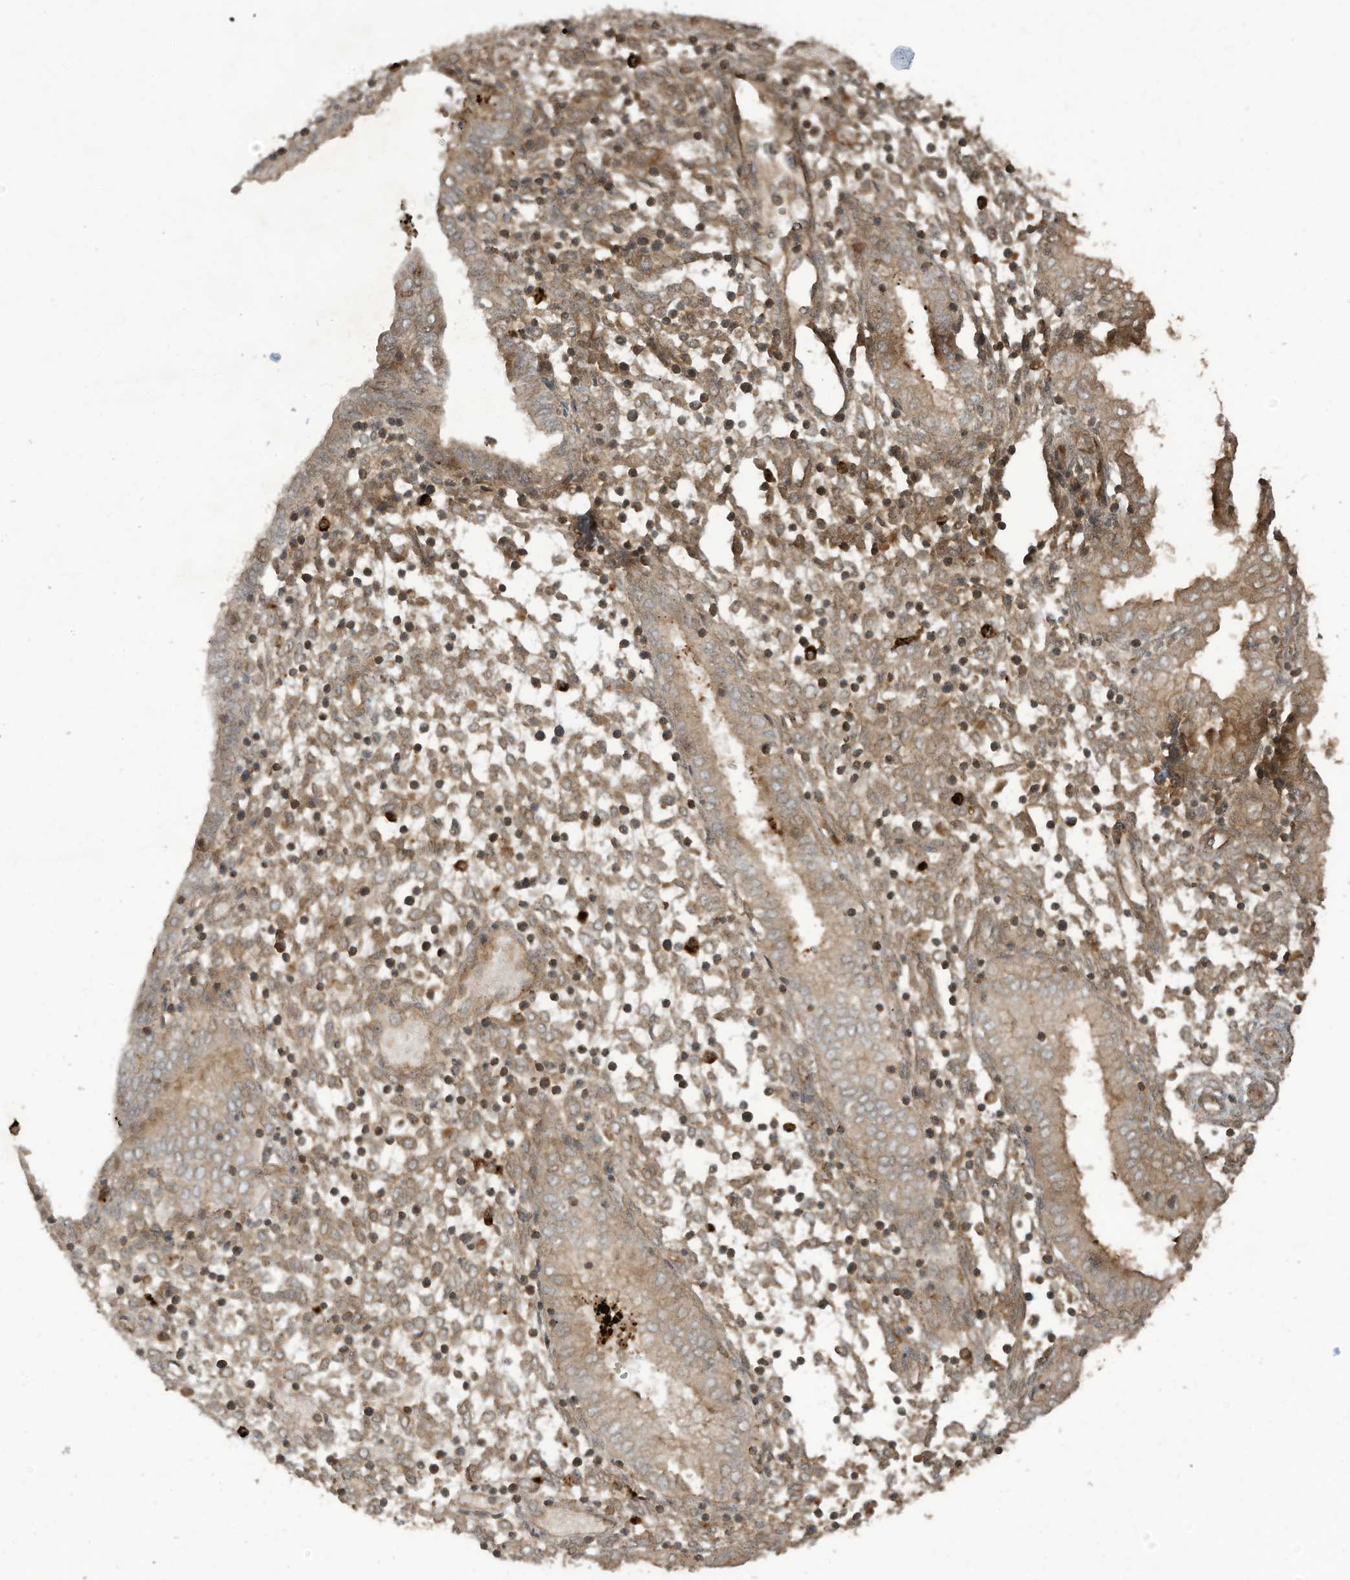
{"staining": {"intensity": "moderate", "quantity": ">75%", "location": "cytoplasmic/membranous"}, "tissue": "endometrium", "cell_type": "Cells in endometrial stroma", "image_type": "normal", "snomed": [{"axis": "morphology", "description": "Normal tissue, NOS"}, {"axis": "topography", "description": "Endometrium"}], "caption": "Immunohistochemistry (IHC) (DAB) staining of normal endometrium reveals moderate cytoplasmic/membranous protein positivity in about >75% of cells in endometrial stroma. (Stains: DAB in brown, nuclei in blue, Microscopy: brightfield microscopy at high magnification).", "gene": "DDIT4", "patient": {"sex": "female", "age": 53}}